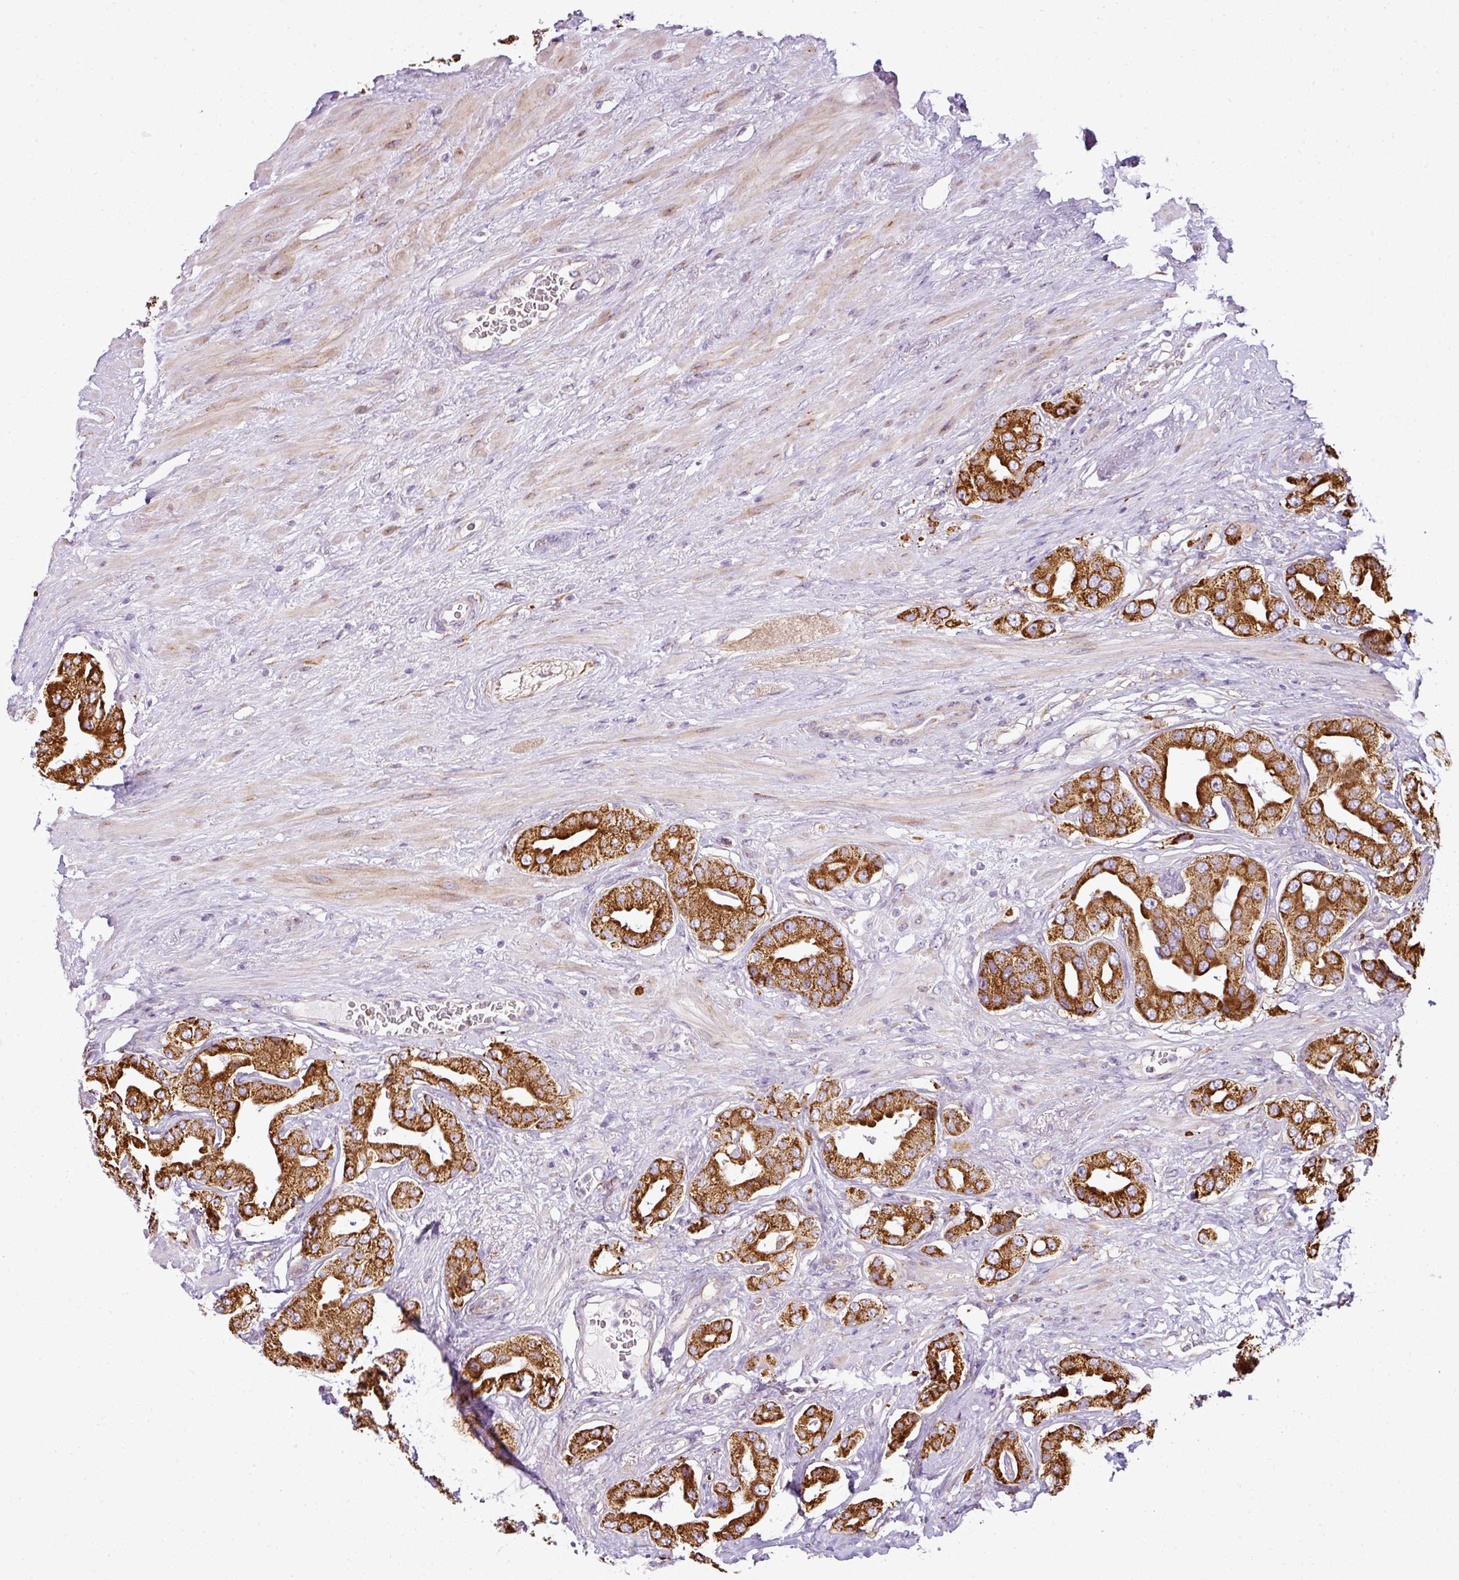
{"staining": {"intensity": "strong", "quantity": ">75%", "location": "cytoplasmic/membranous"}, "tissue": "prostate cancer", "cell_type": "Tumor cells", "image_type": "cancer", "snomed": [{"axis": "morphology", "description": "Adenocarcinoma, High grade"}, {"axis": "topography", "description": "Prostate"}], "caption": "Prostate cancer (adenocarcinoma (high-grade)) stained with a brown dye displays strong cytoplasmic/membranous positive staining in about >75% of tumor cells.", "gene": "ANKRD18A", "patient": {"sex": "male", "age": 63}}